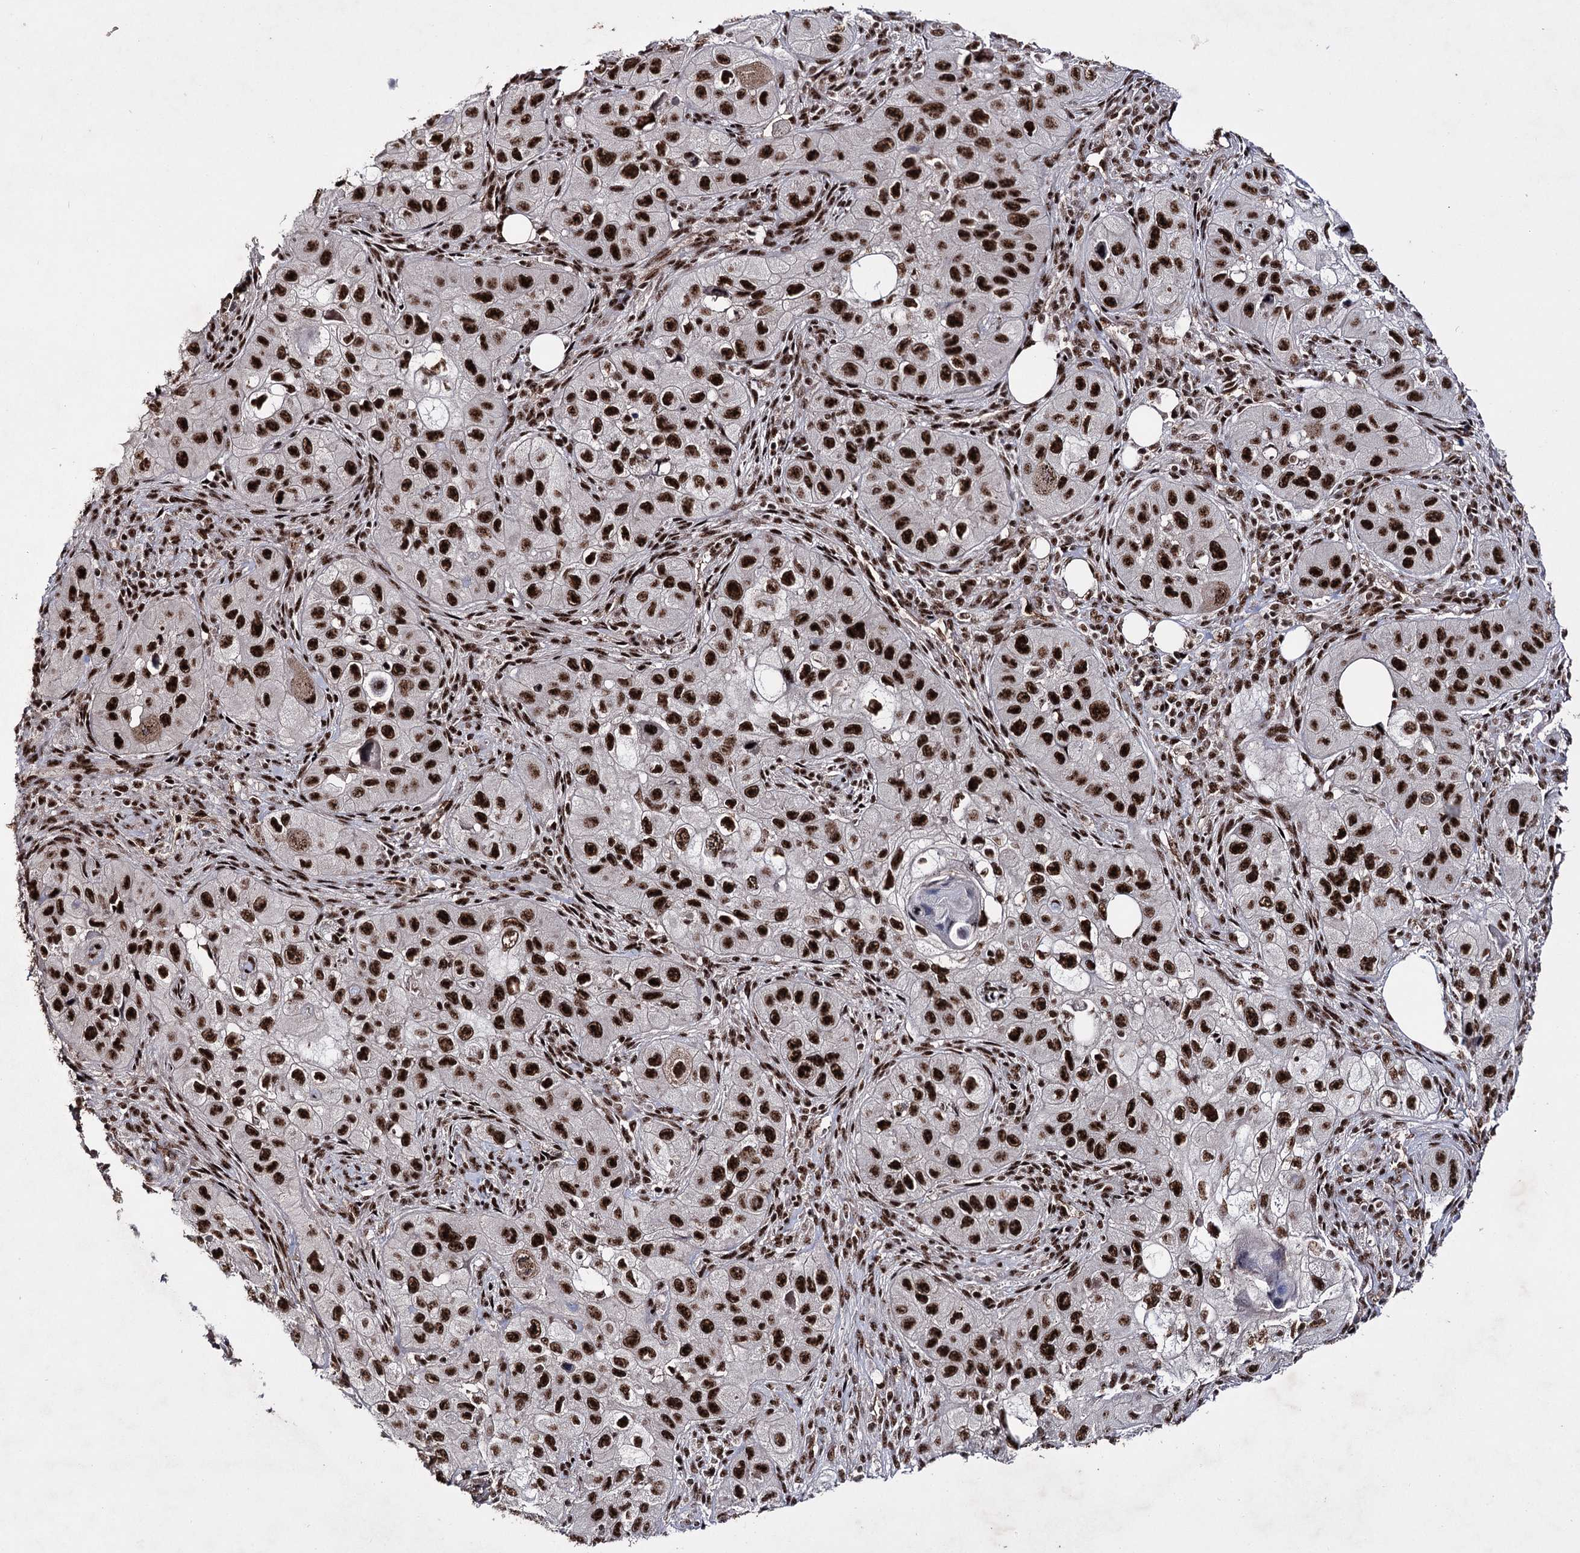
{"staining": {"intensity": "strong", "quantity": ">75%", "location": "nuclear"}, "tissue": "skin cancer", "cell_type": "Tumor cells", "image_type": "cancer", "snomed": [{"axis": "morphology", "description": "Squamous cell carcinoma, NOS"}, {"axis": "topography", "description": "Skin"}, {"axis": "topography", "description": "Subcutis"}], "caption": "A brown stain shows strong nuclear positivity of a protein in human skin cancer tumor cells.", "gene": "PRPF40A", "patient": {"sex": "male", "age": 73}}